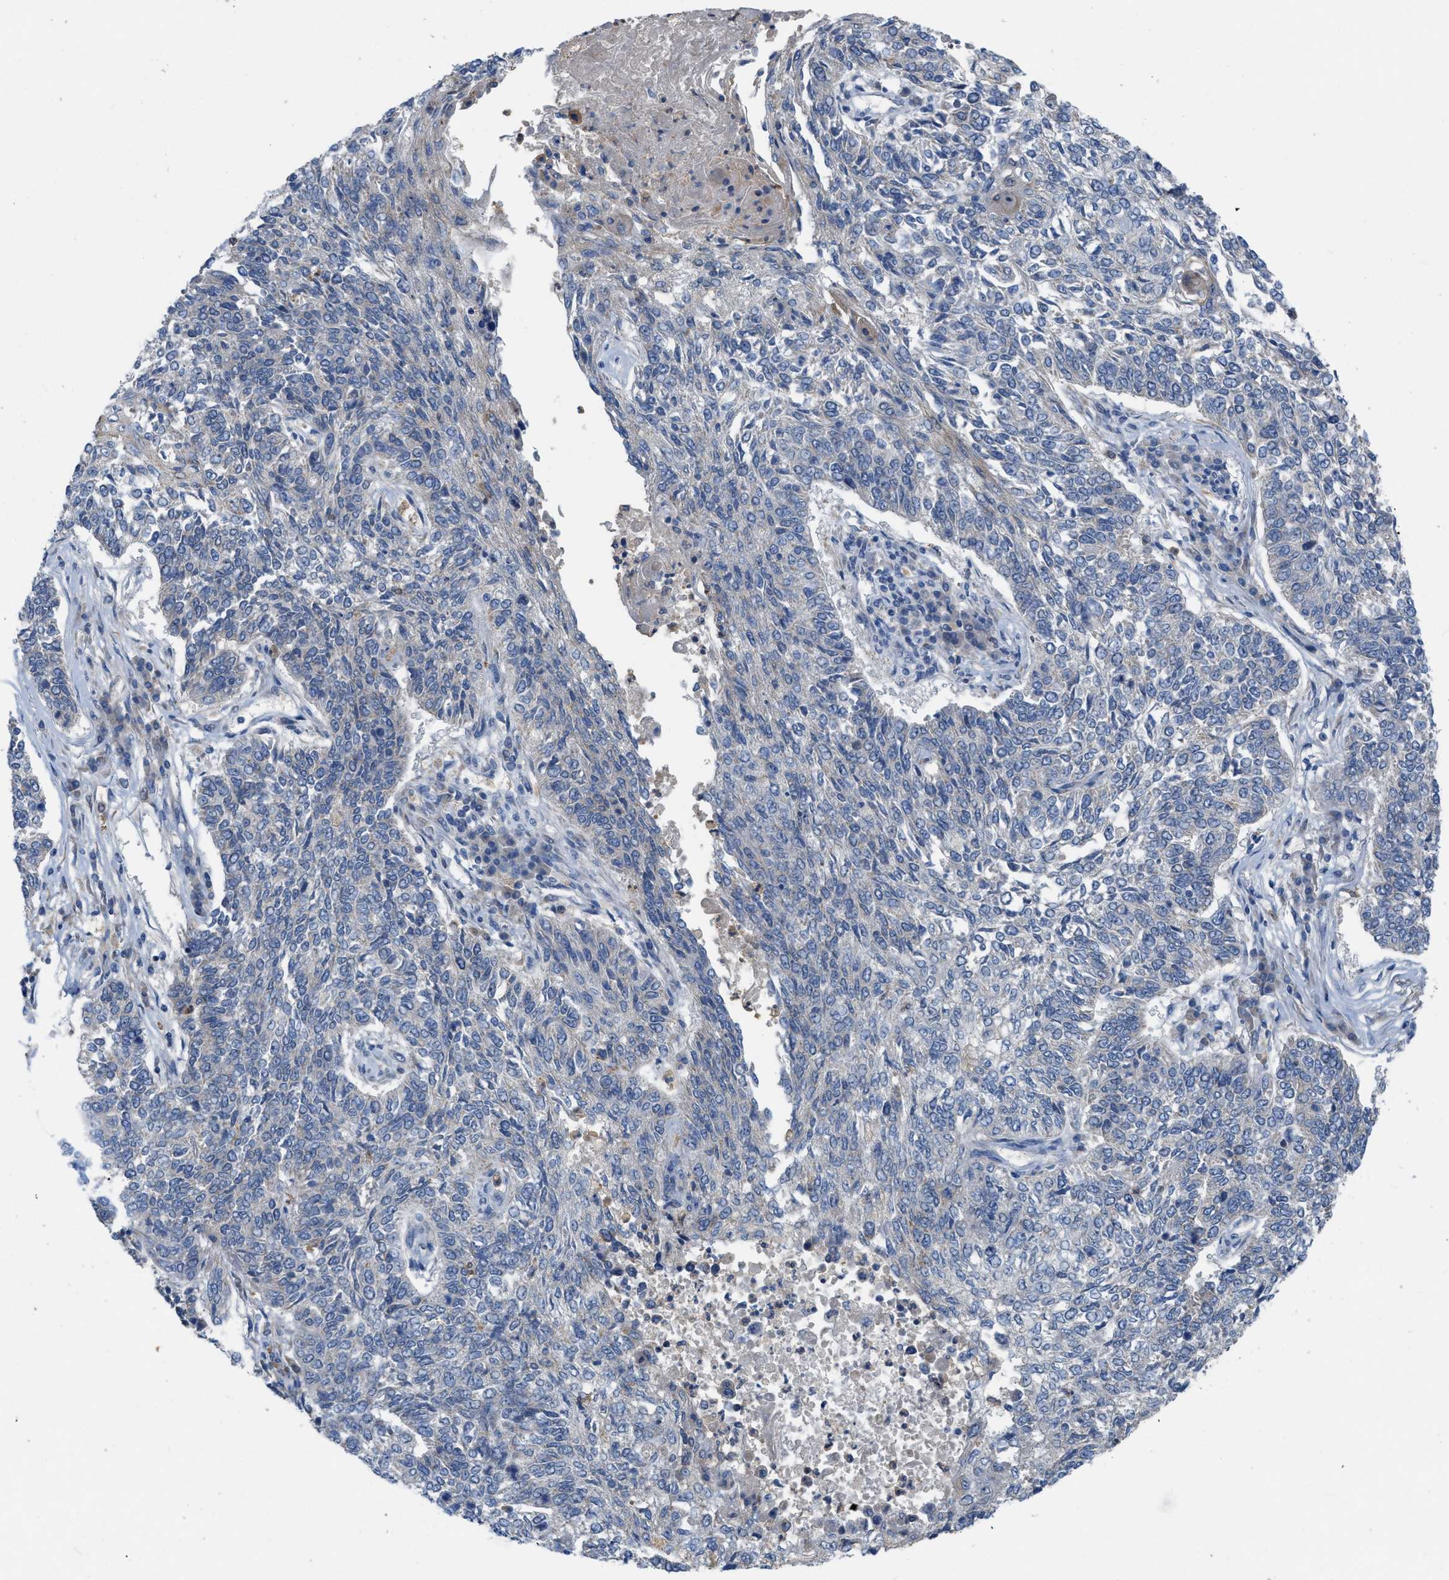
{"staining": {"intensity": "negative", "quantity": "none", "location": "none"}, "tissue": "lung cancer", "cell_type": "Tumor cells", "image_type": "cancer", "snomed": [{"axis": "morphology", "description": "Normal tissue, NOS"}, {"axis": "morphology", "description": "Squamous cell carcinoma, NOS"}, {"axis": "topography", "description": "Cartilage tissue"}, {"axis": "topography", "description": "Bronchus"}, {"axis": "topography", "description": "Lung"}], "caption": "This is an IHC photomicrograph of lung squamous cell carcinoma. There is no staining in tumor cells.", "gene": "PLPPR5", "patient": {"sex": "female", "age": 49}}